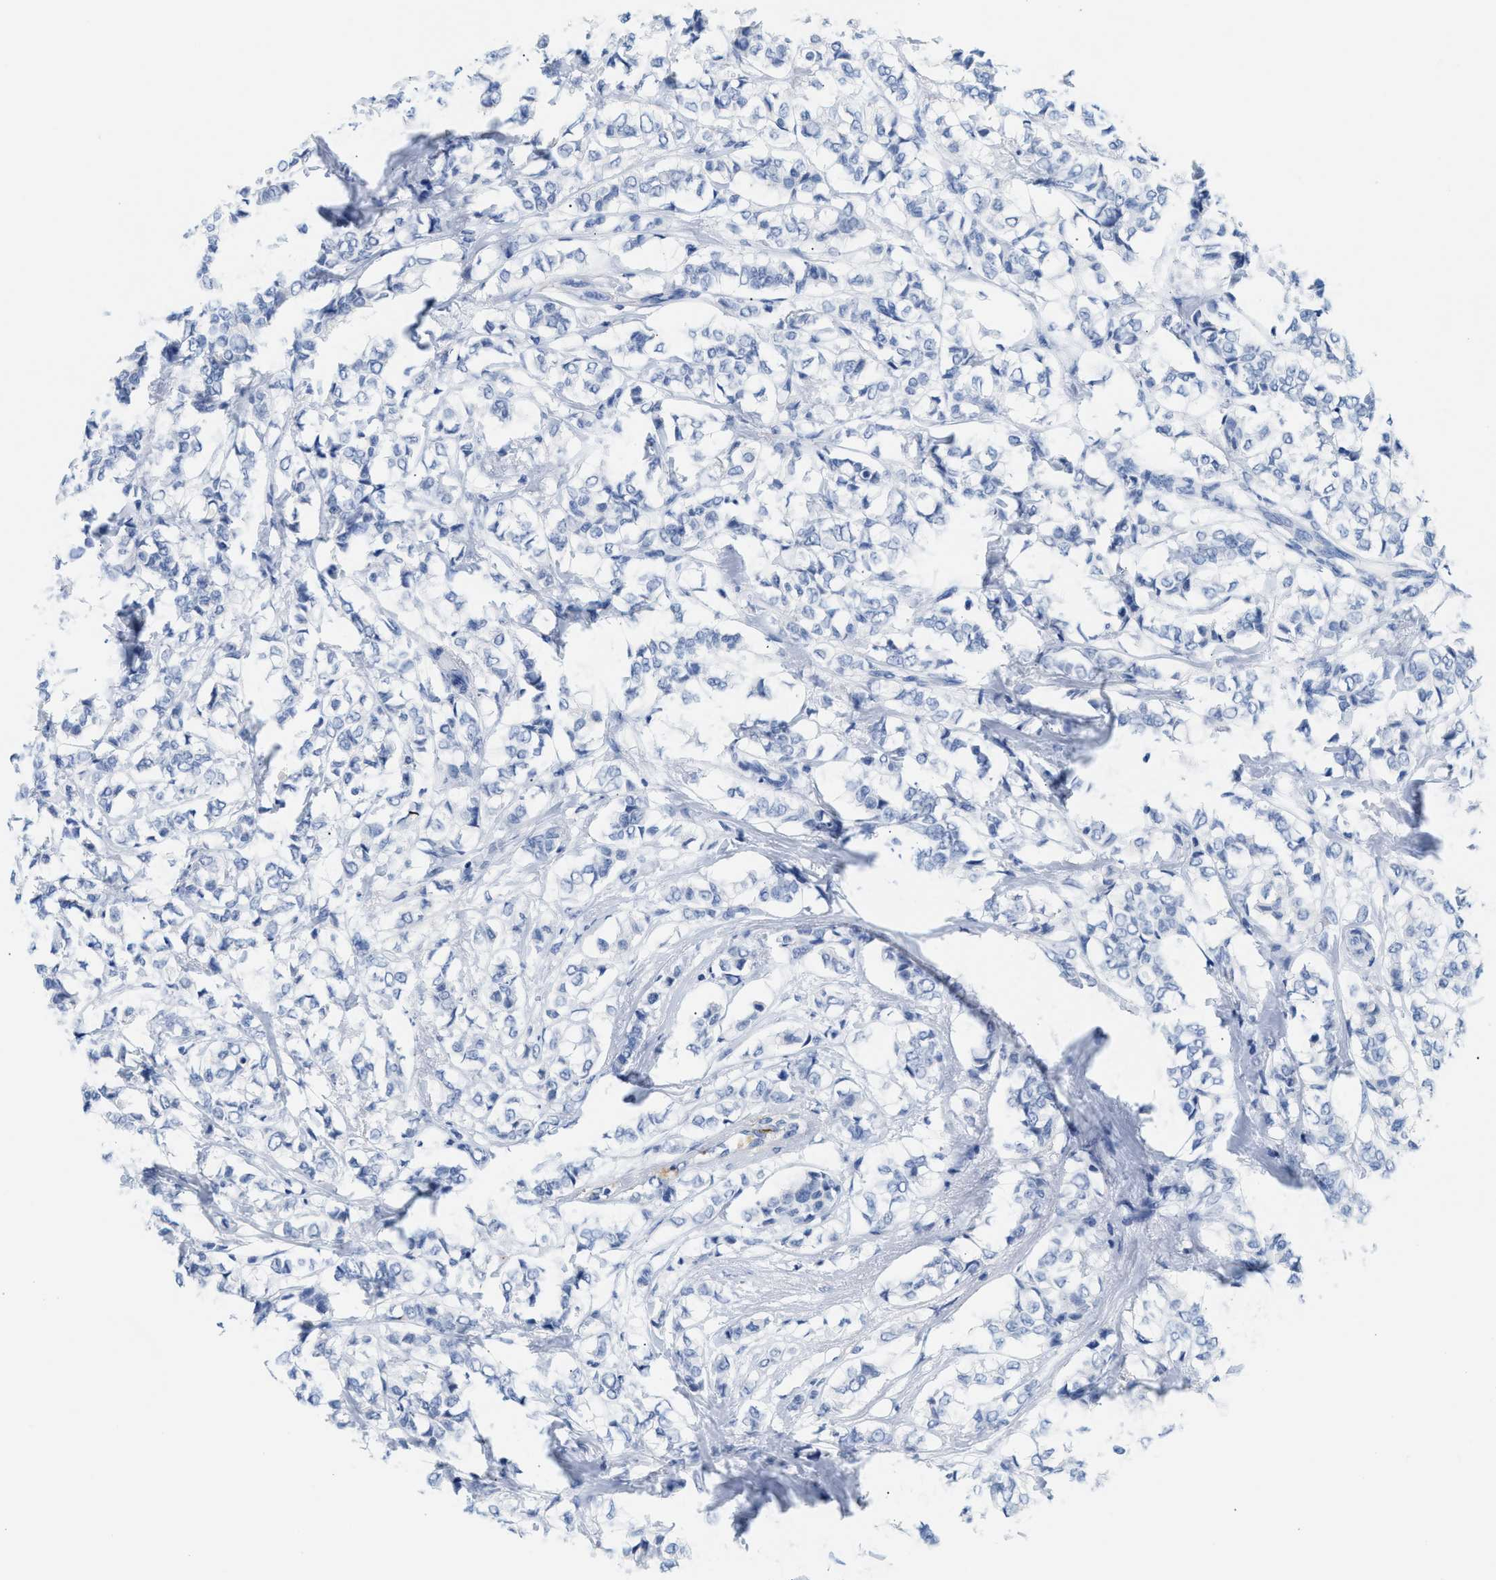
{"staining": {"intensity": "negative", "quantity": "none", "location": "none"}, "tissue": "breast cancer", "cell_type": "Tumor cells", "image_type": "cancer", "snomed": [{"axis": "morphology", "description": "Lobular carcinoma"}, {"axis": "topography", "description": "Breast"}], "caption": "Human breast lobular carcinoma stained for a protein using IHC displays no positivity in tumor cells.", "gene": "TNR", "patient": {"sex": "female", "age": 60}}